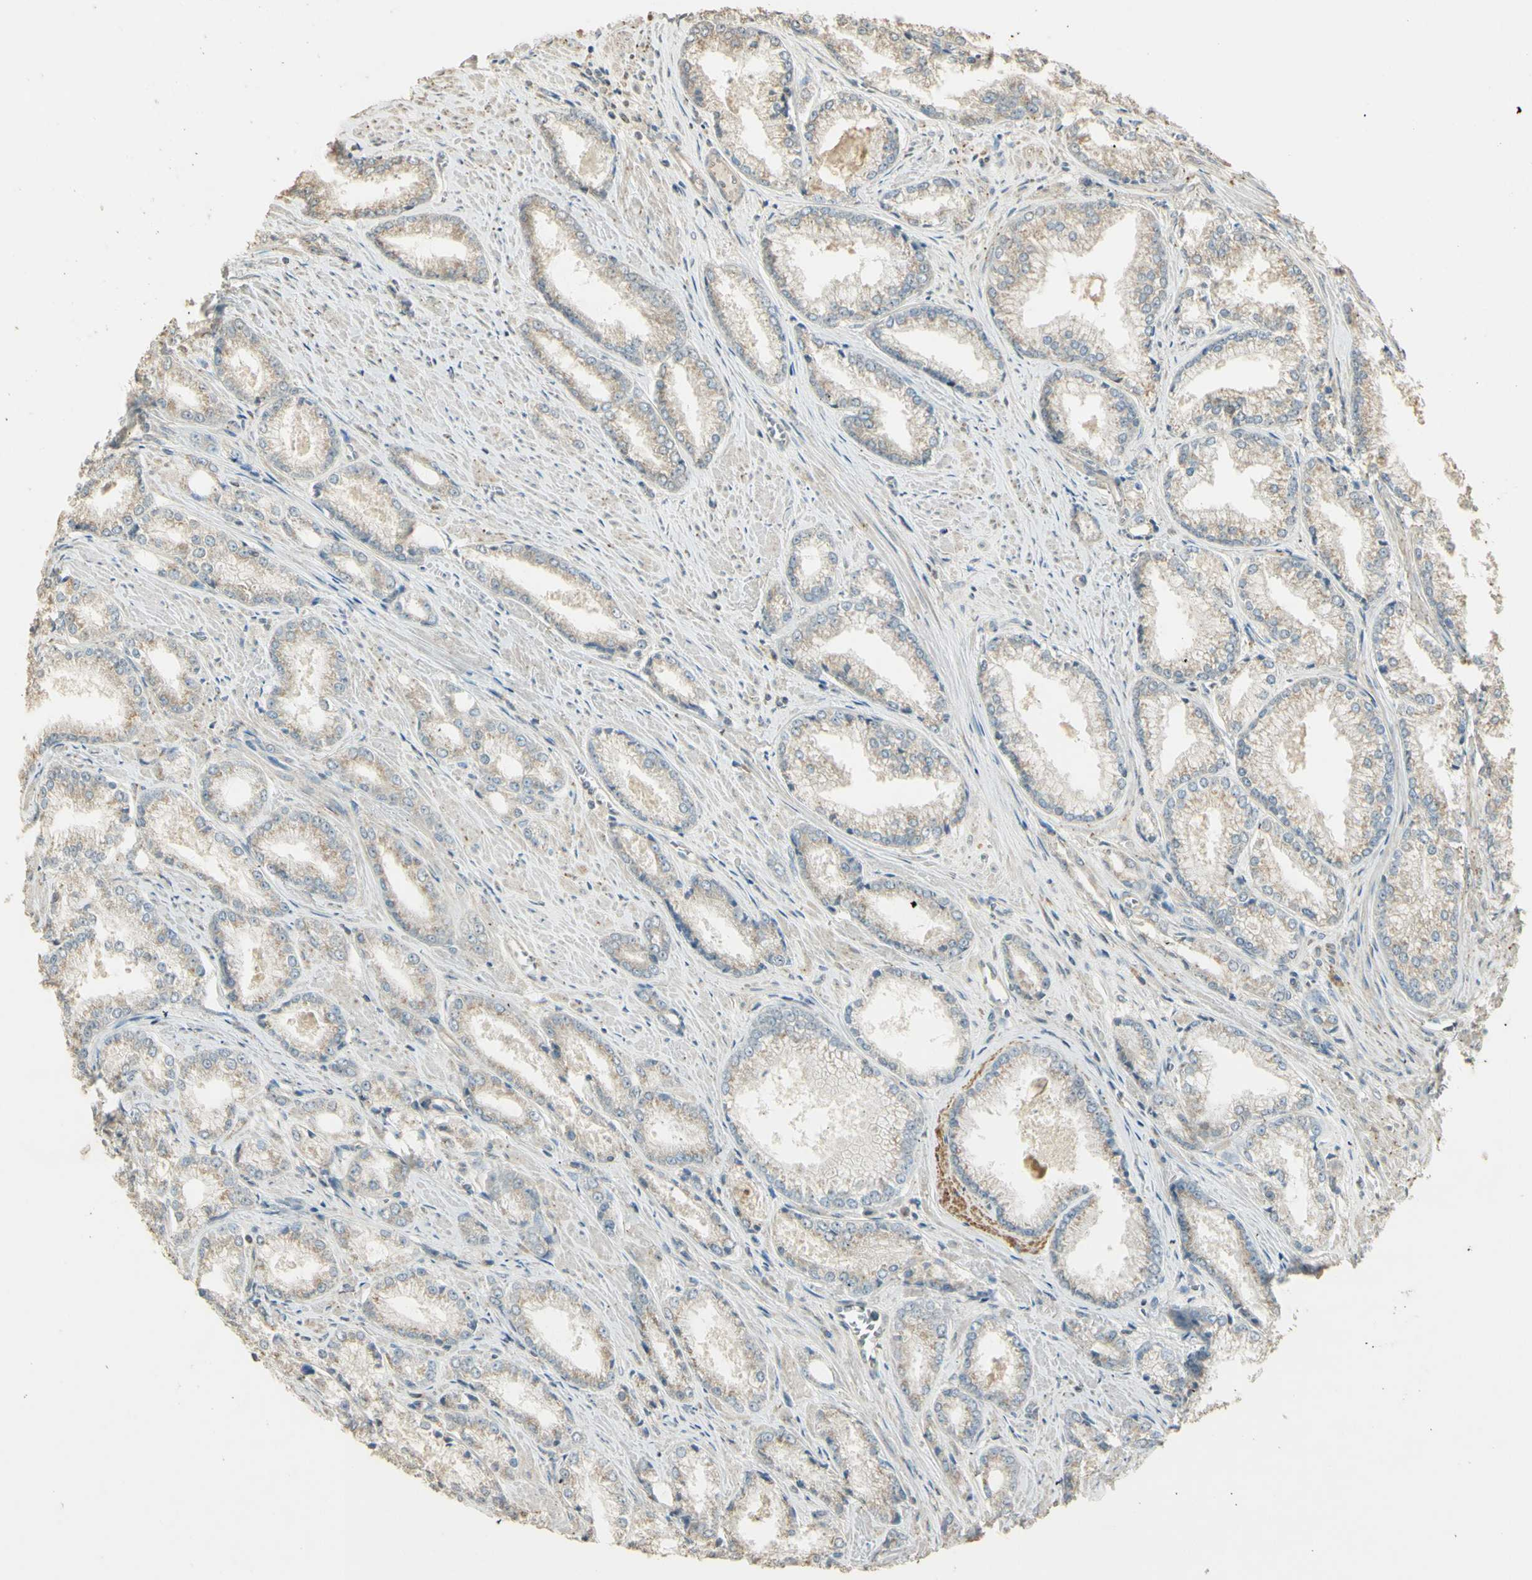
{"staining": {"intensity": "weak", "quantity": "25%-75%", "location": "cytoplasmic/membranous"}, "tissue": "prostate cancer", "cell_type": "Tumor cells", "image_type": "cancer", "snomed": [{"axis": "morphology", "description": "Adenocarcinoma, Low grade"}, {"axis": "topography", "description": "Prostate"}], "caption": "Human prostate cancer stained for a protein (brown) reveals weak cytoplasmic/membranous positive staining in approximately 25%-75% of tumor cells.", "gene": "UXS1", "patient": {"sex": "male", "age": 64}}